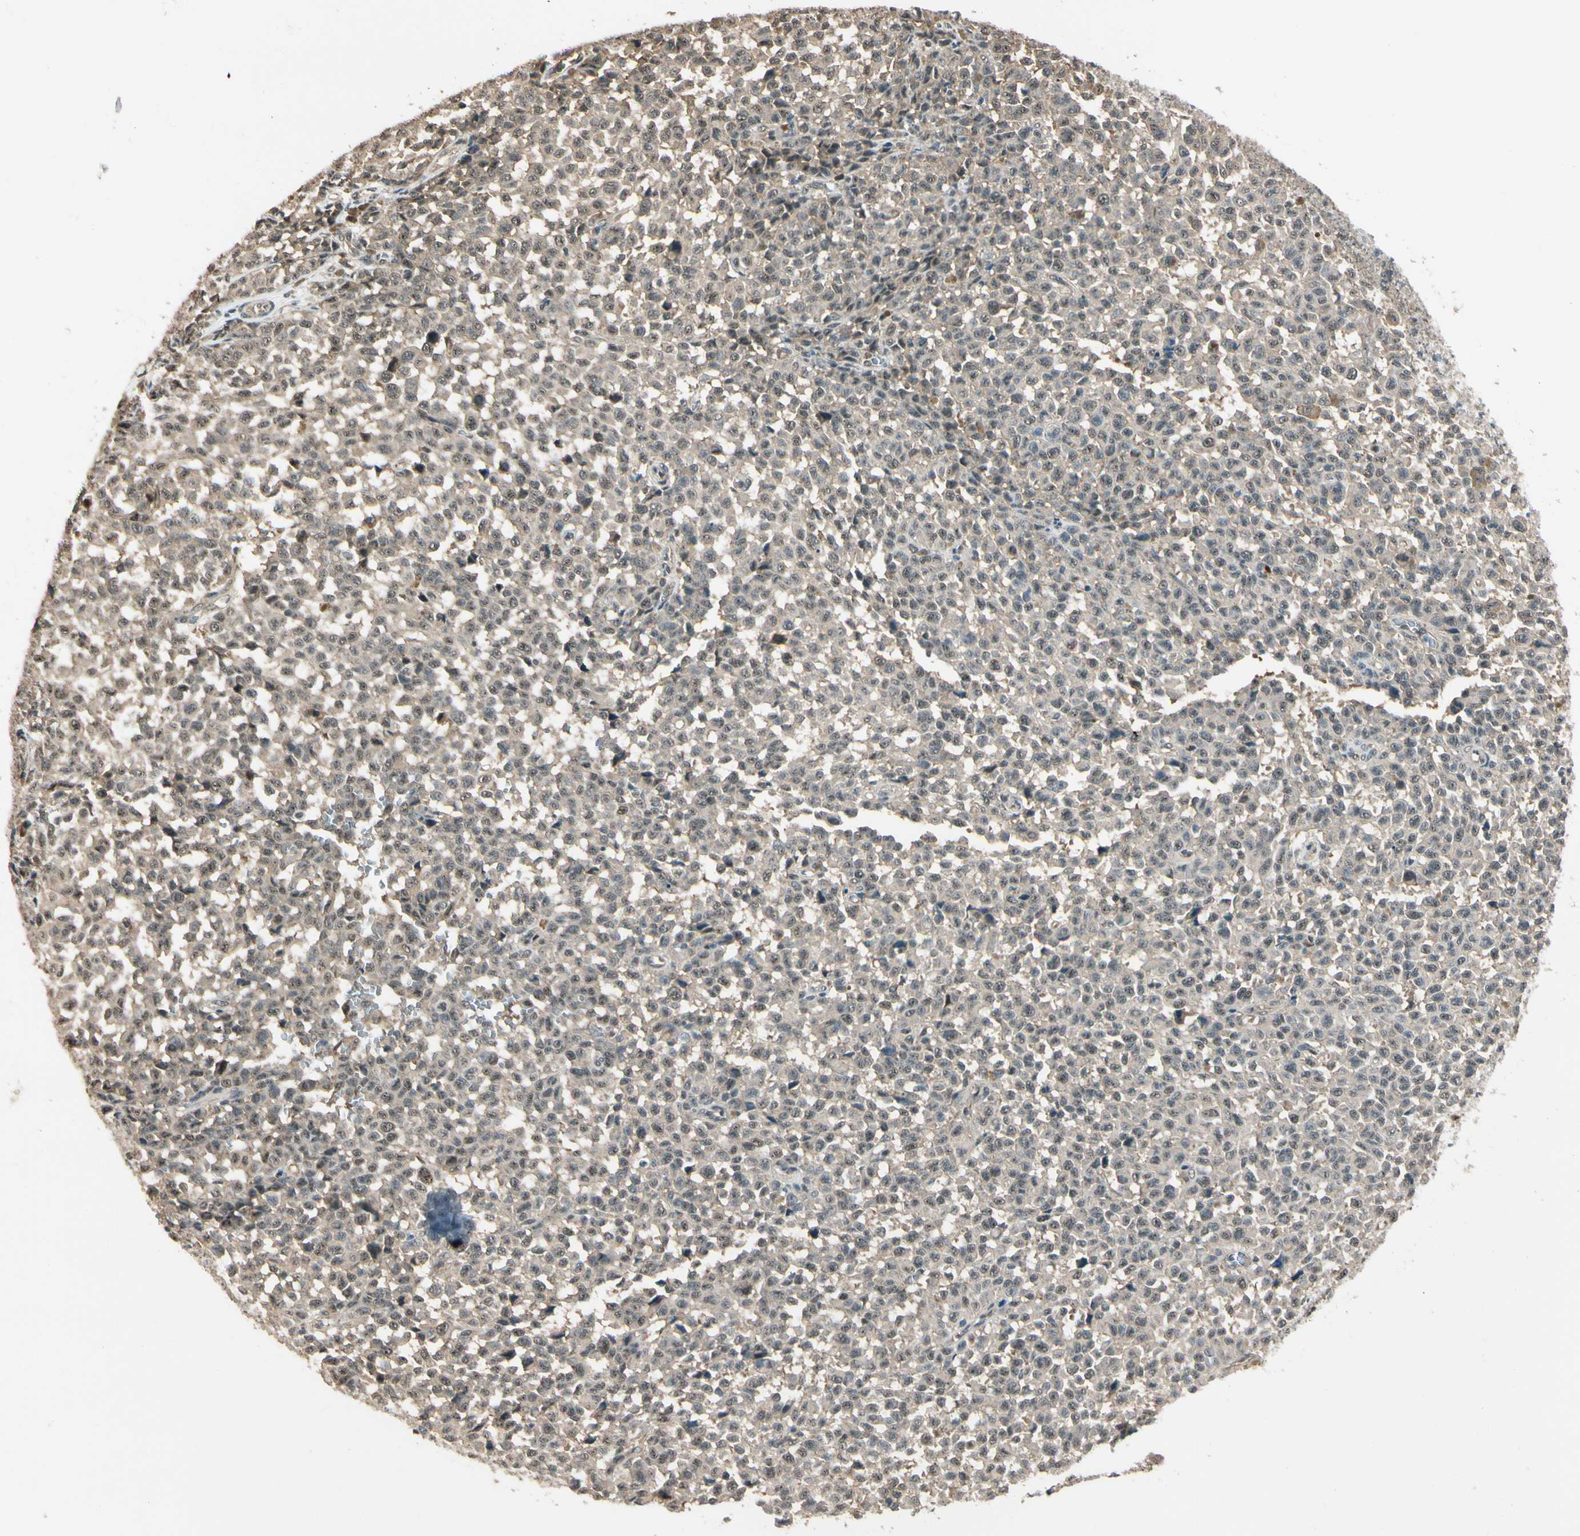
{"staining": {"intensity": "moderate", "quantity": ">75%", "location": "cytoplasmic/membranous"}, "tissue": "melanoma", "cell_type": "Tumor cells", "image_type": "cancer", "snomed": [{"axis": "morphology", "description": "Malignant melanoma, NOS"}, {"axis": "topography", "description": "Skin"}], "caption": "Human melanoma stained for a protein (brown) reveals moderate cytoplasmic/membranous positive staining in about >75% of tumor cells.", "gene": "MCPH1", "patient": {"sex": "female", "age": 82}}